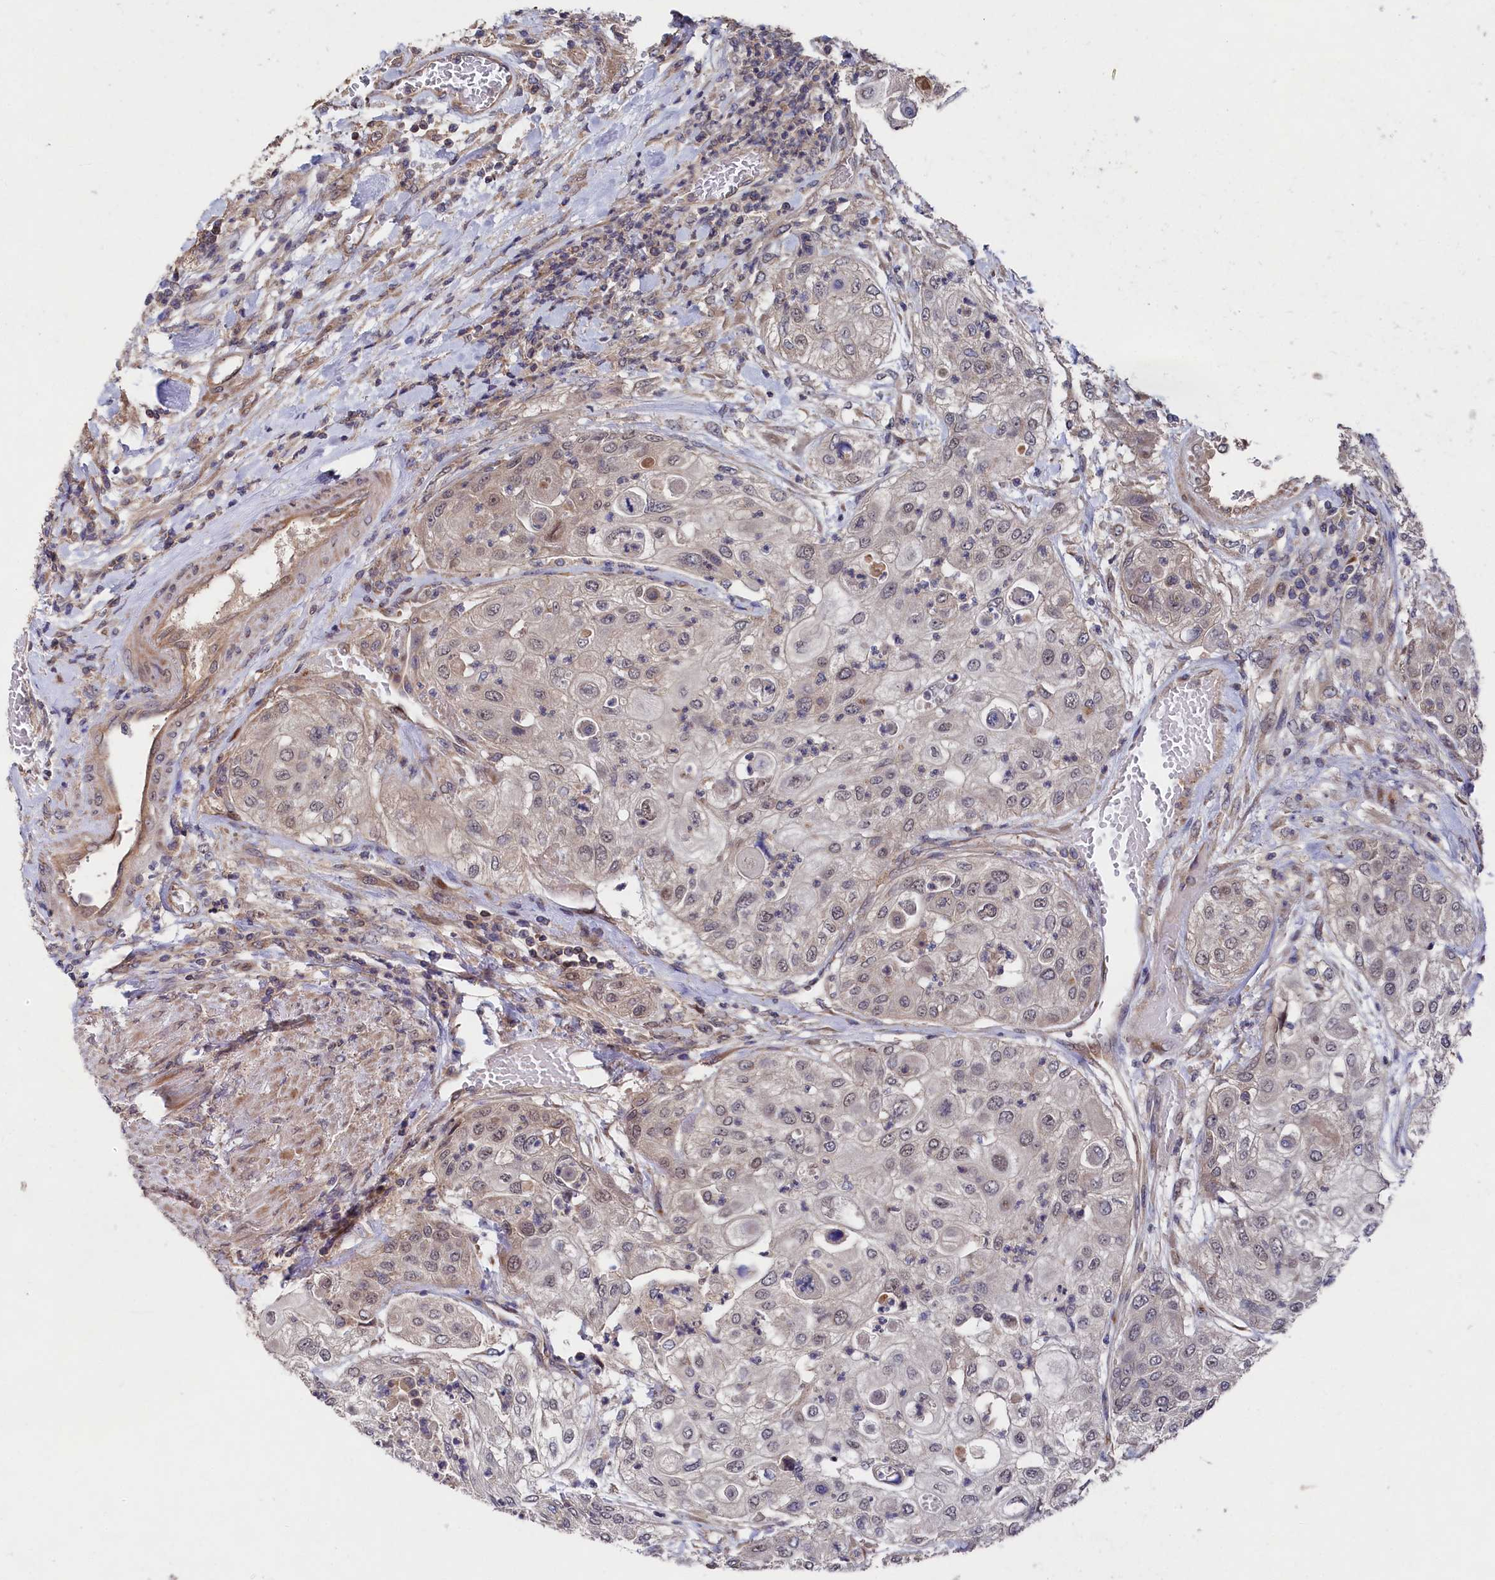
{"staining": {"intensity": "weak", "quantity": "<25%", "location": "cytoplasmic/membranous"}, "tissue": "urothelial cancer", "cell_type": "Tumor cells", "image_type": "cancer", "snomed": [{"axis": "morphology", "description": "Urothelial carcinoma, High grade"}, {"axis": "topography", "description": "Urinary bladder"}], "caption": "The image demonstrates no significant expression in tumor cells of high-grade urothelial carcinoma. Brightfield microscopy of IHC stained with DAB (brown) and hematoxylin (blue), captured at high magnification.", "gene": "SUPV3L1", "patient": {"sex": "female", "age": 79}}